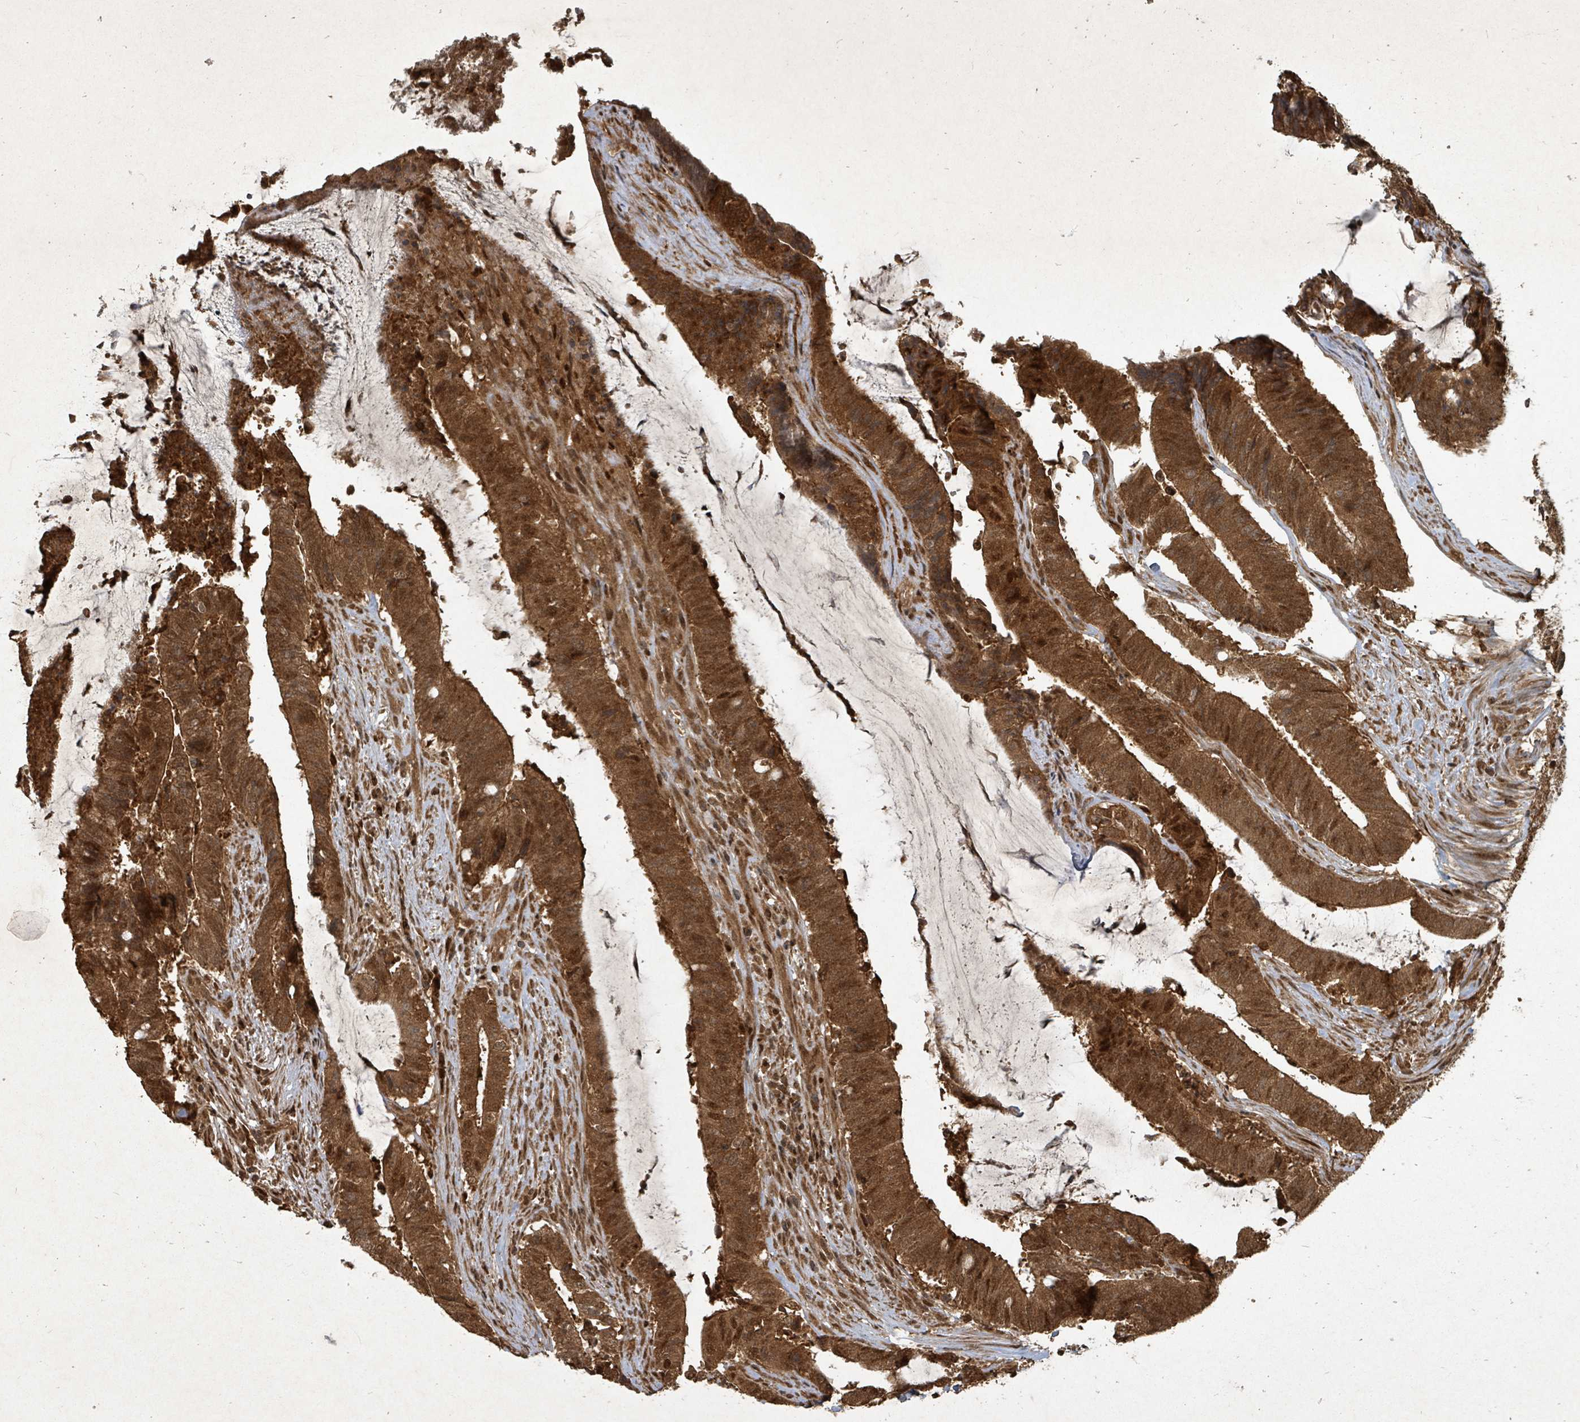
{"staining": {"intensity": "strong", "quantity": ">75%", "location": "cytoplasmic/membranous,nuclear"}, "tissue": "colorectal cancer", "cell_type": "Tumor cells", "image_type": "cancer", "snomed": [{"axis": "morphology", "description": "Adenocarcinoma, NOS"}, {"axis": "topography", "description": "Colon"}], "caption": "Protein staining displays strong cytoplasmic/membranous and nuclear positivity in about >75% of tumor cells in colorectal cancer.", "gene": "KDM4E", "patient": {"sex": "female", "age": 43}}